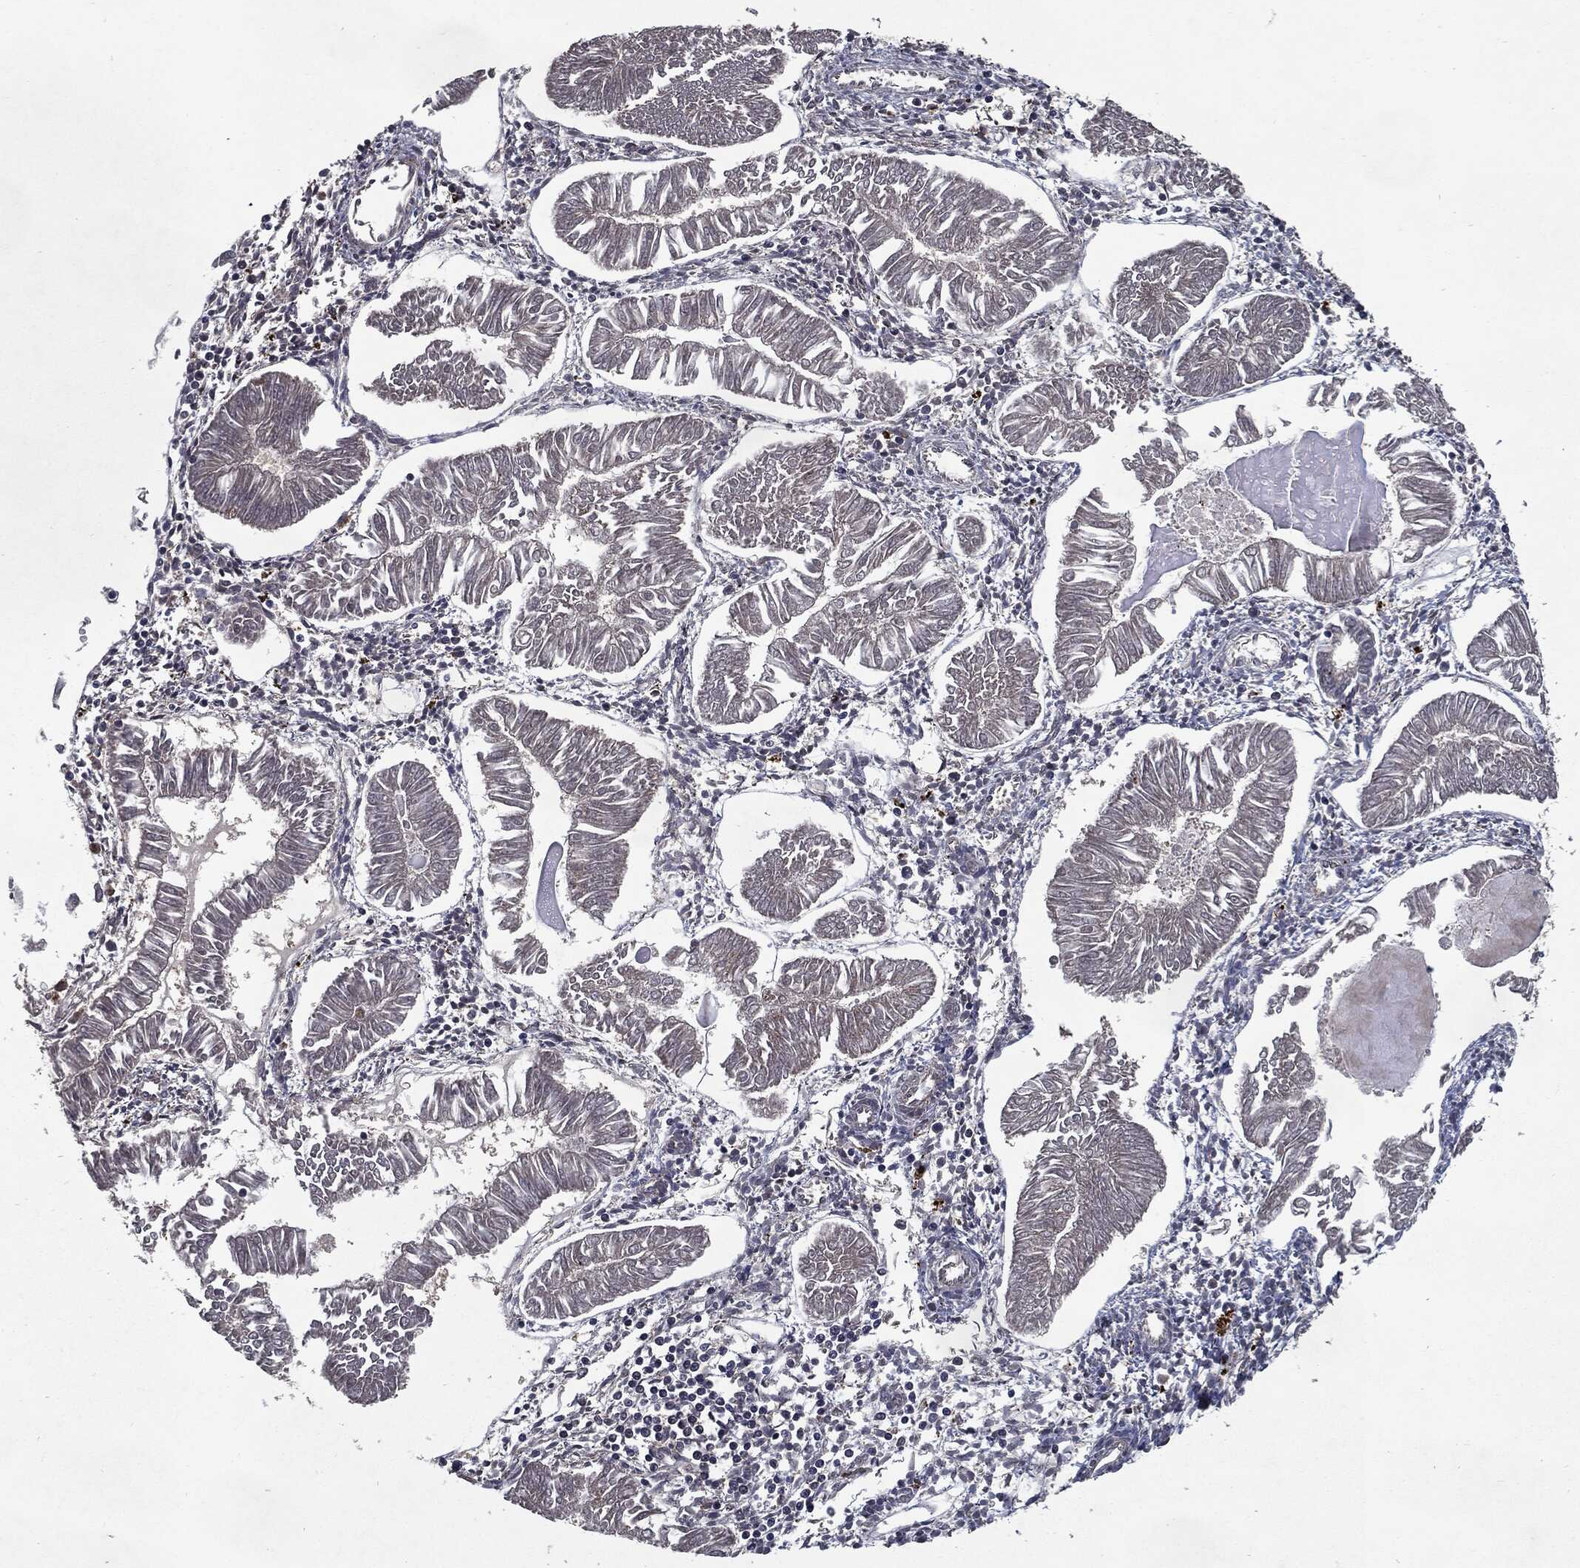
{"staining": {"intensity": "negative", "quantity": "none", "location": "none"}, "tissue": "endometrial cancer", "cell_type": "Tumor cells", "image_type": "cancer", "snomed": [{"axis": "morphology", "description": "Adenocarcinoma, NOS"}, {"axis": "topography", "description": "Endometrium"}], "caption": "Immunohistochemistry (IHC) photomicrograph of human endometrial adenocarcinoma stained for a protein (brown), which exhibits no staining in tumor cells.", "gene": "HDAC5", "patient": {"sex": "female", "age": 53}}